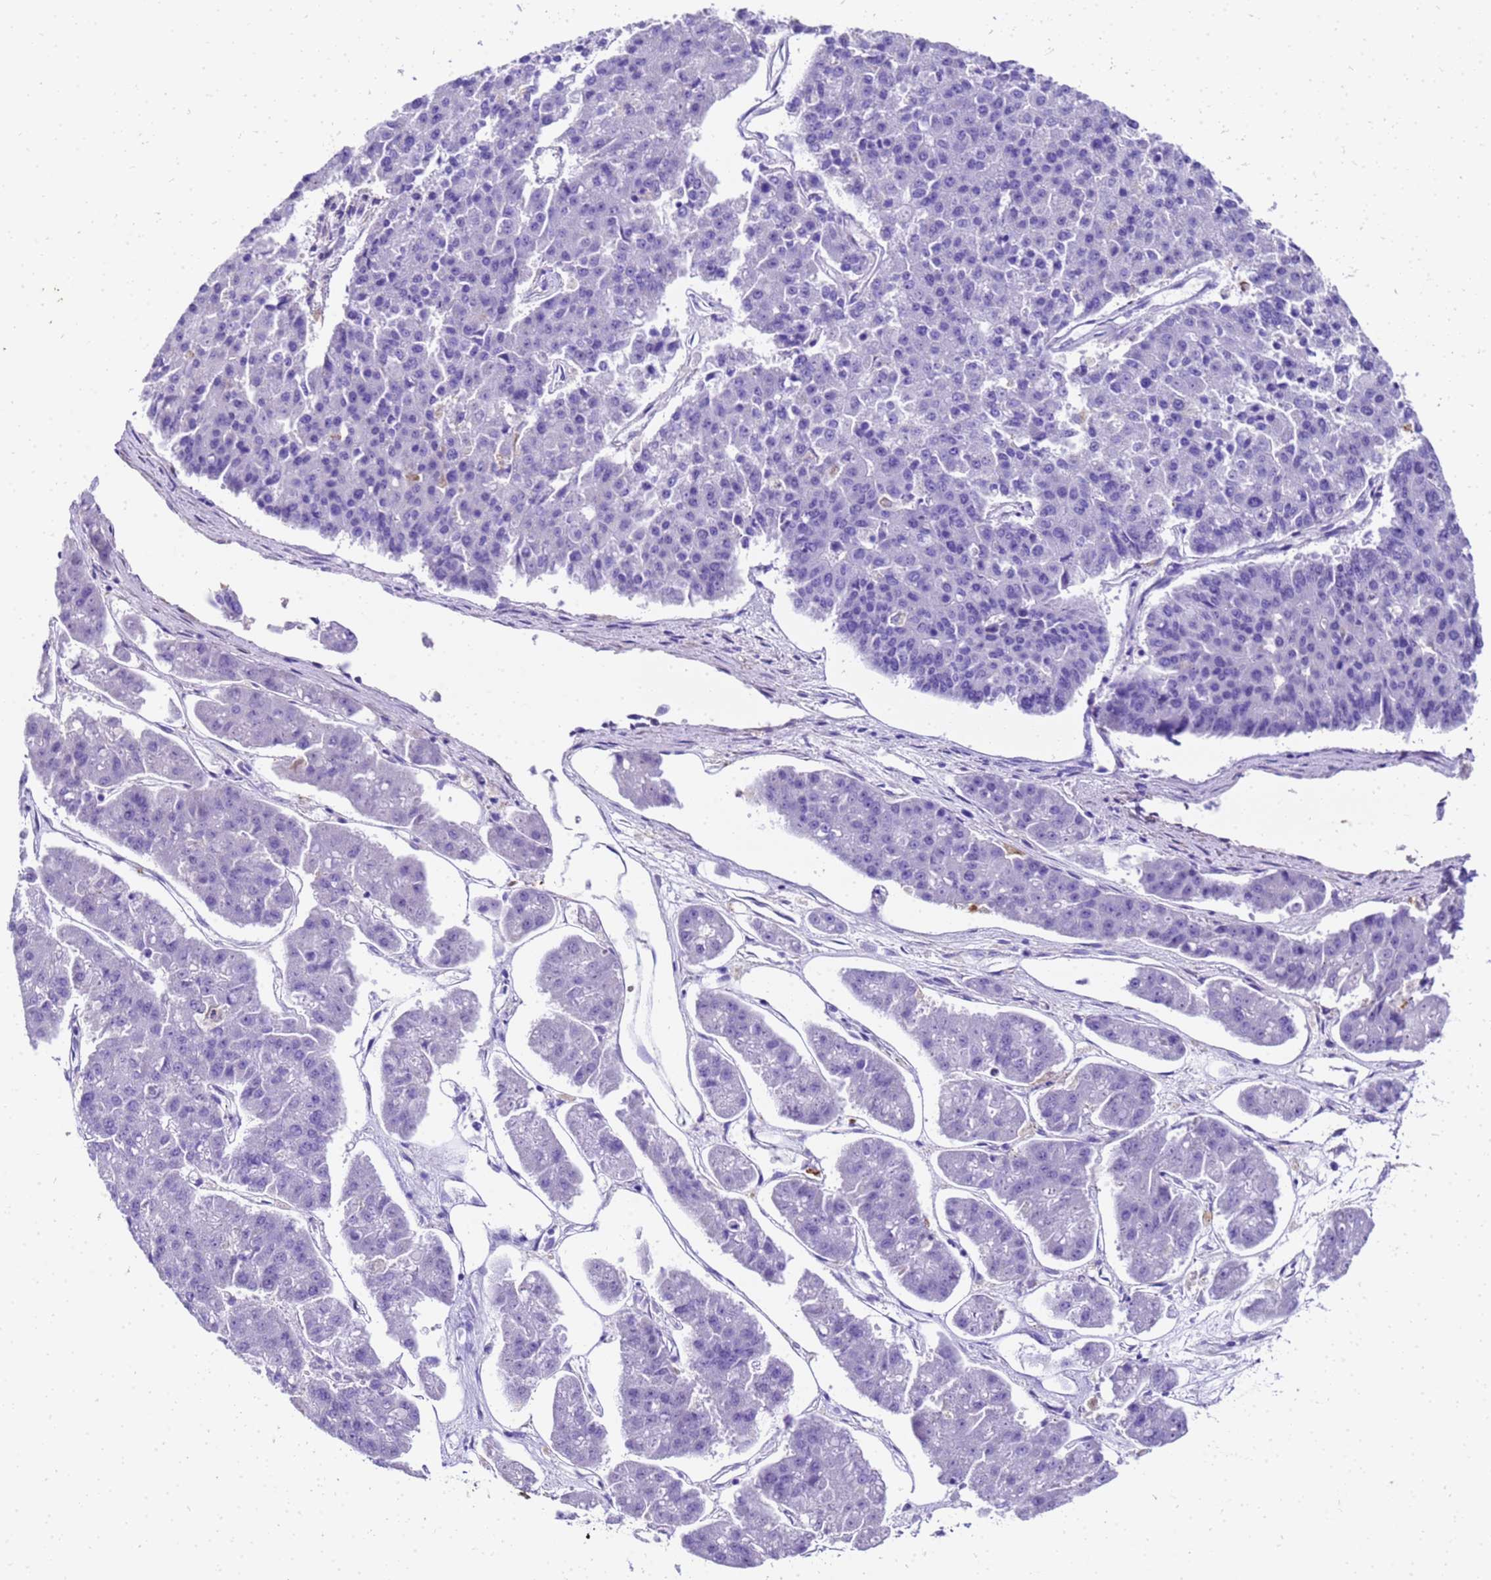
{"staining": {"intensity": "negative", "quantity": "none", "location": "none"}, "tissue": "pancreatic cancer", "cell_type": "Tumor cells", "image_type": "cancer", "snomed": [{"axis": "morphology", "description": "Adenocarcinoma, NOS"}, {"axis": "topography", "description": "Pancreas"}], "caption": "Protein analysis of pancreatic cancer (adenocarcinoma) displays no significant expression in tumor cells.", "gene": "HSPB6", "patient": {"sex": "male", "age": 50}}